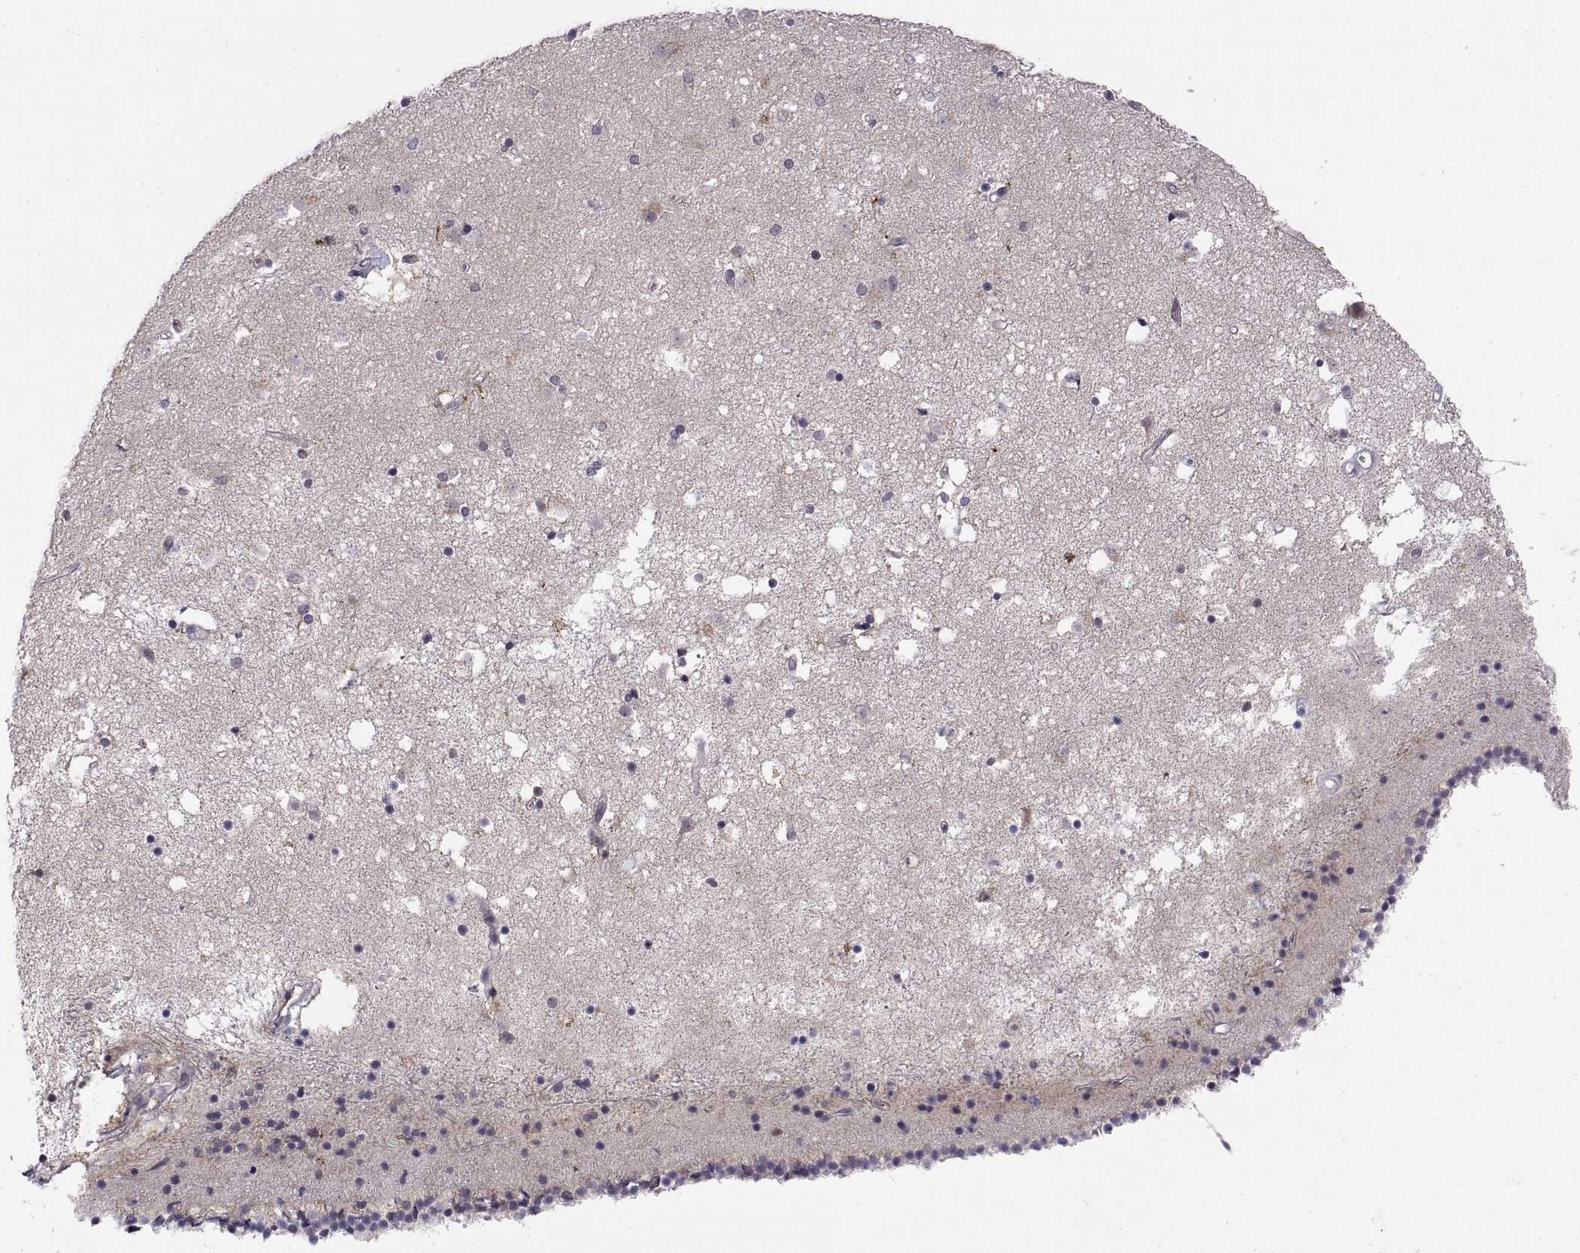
{"staining": {"intensity": "negative", "quantity": "none", "location": "none"}, "tissue": "caudate", "cell_type": "Glial cells", "image_type": "normal", "snomed": [{"axis": "morphology", "description": "Normal tissue, NOS"}, {"axis": "topography", "description": "Lateral ventricle wall"}], "caption": "Immunohistochemical staining of benign human caudate displays no significant expression in glial cells.", "gene": "CHFR", "patient": {"sex": "female", "age": 71}}